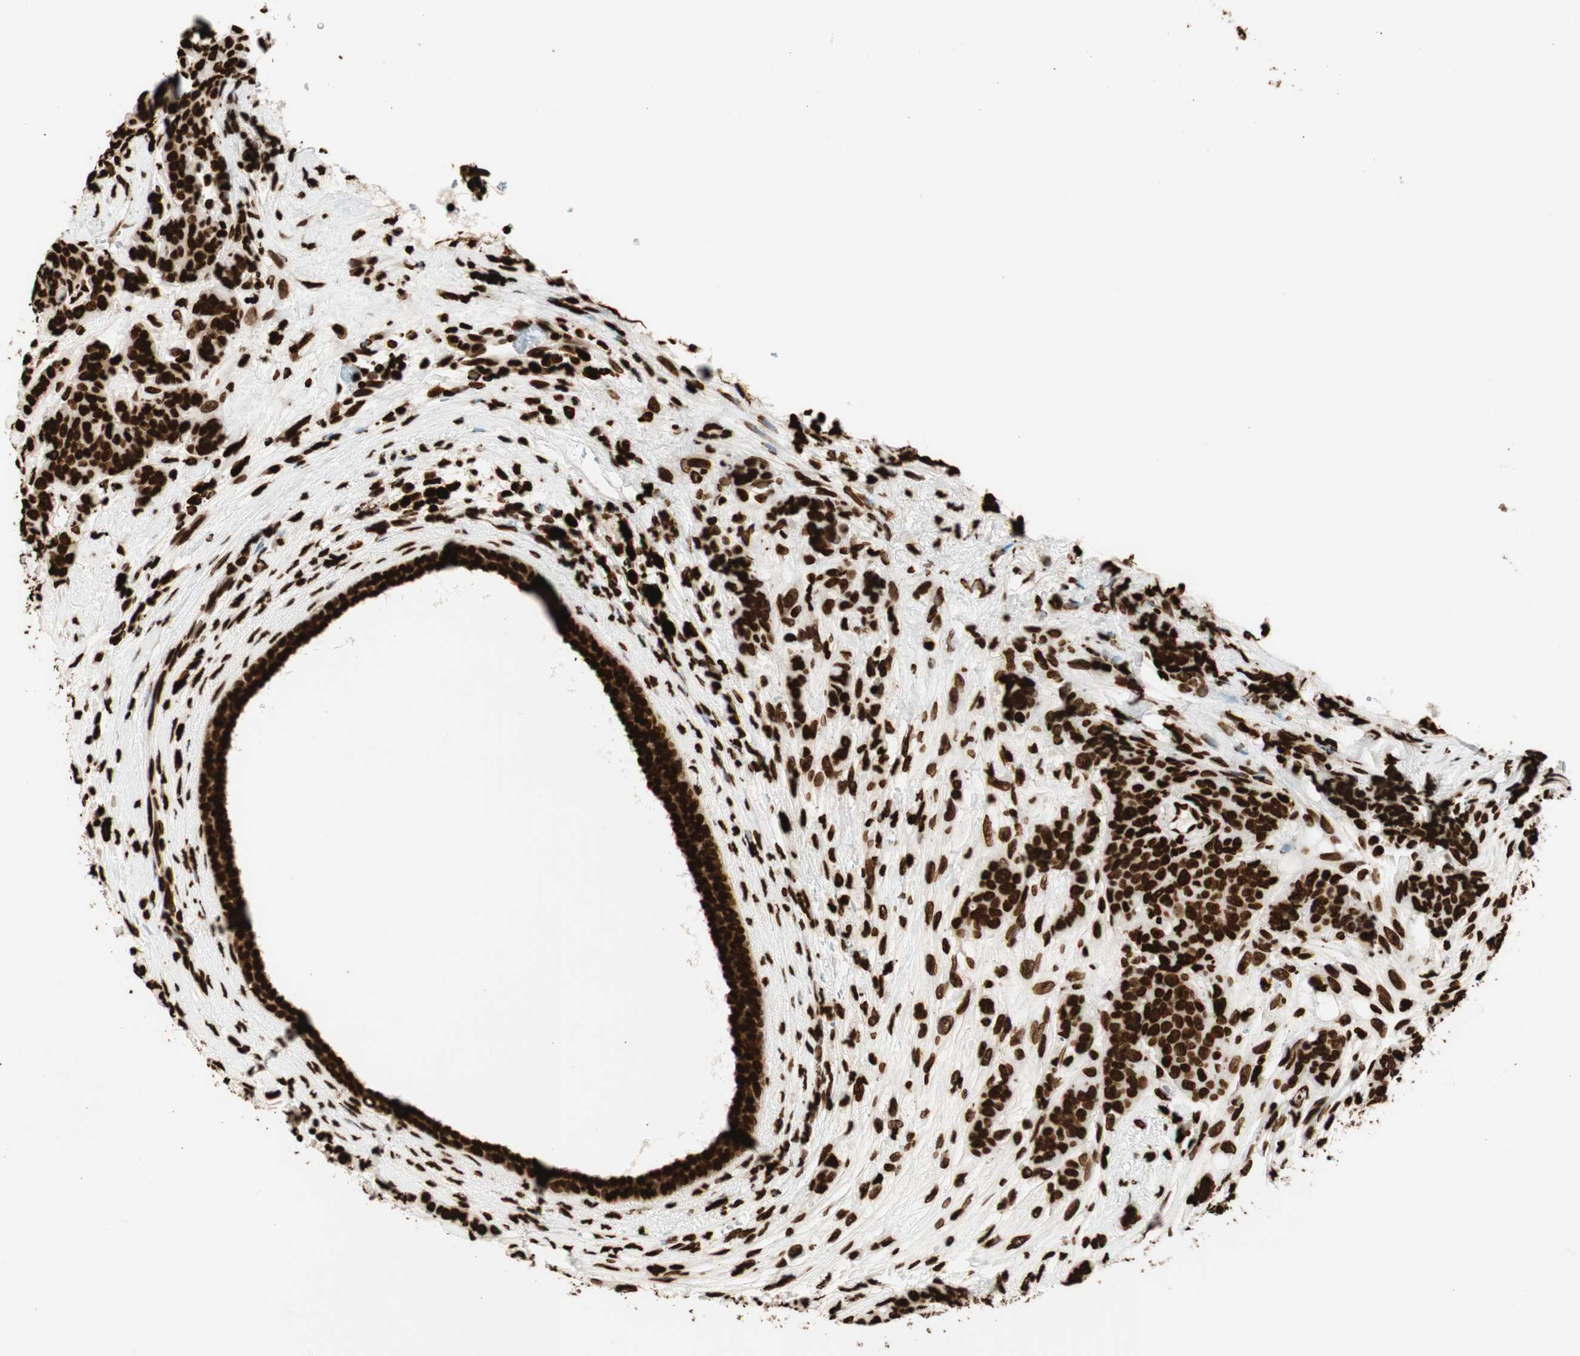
{"staining": {"intensity": "strong", "quantity": ">75%", "location": "cytoplasmic/membranous"}, "tissue": "breast cancer", "cell_type": "Tumor cells", "image_type": "cancer", "snomed": [{"axis": "morphology", "description": "Duct carcinoma"}, {"axis": "topography", "description": "Breast"}], "caption": "Tumor cells exhibit high levels of strong cytoplasmic/membranous staining in approximately >75% of cells in human breast intraductal carcinoma. The staining is performed using DAB brown chromogen to label protein expression. The nuclei are counter-stained blue using hematoxylin.", "gene": "GLI2", "patient": {"sex": "female", "age": 40}}